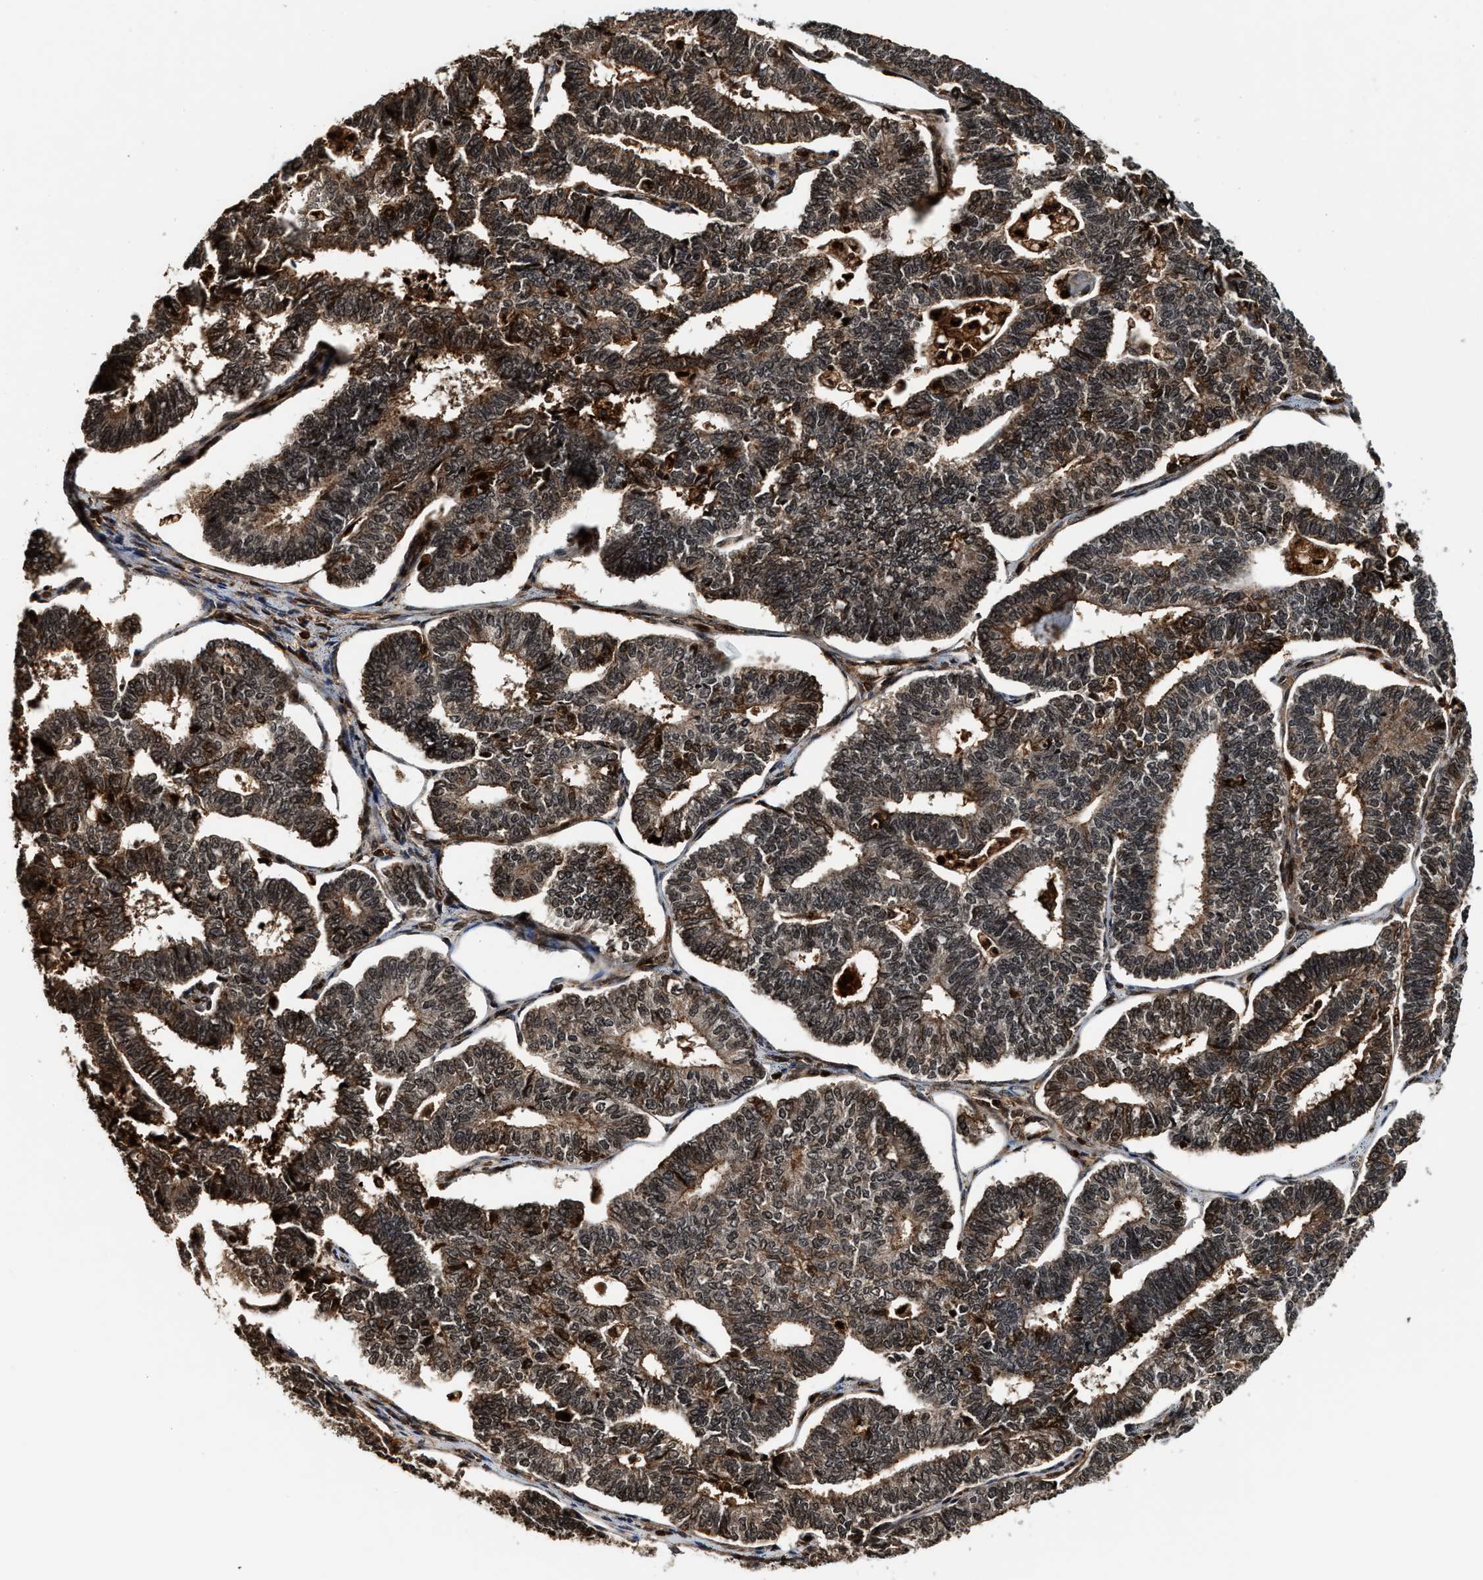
{"staining": {"intensity": "strong", "quantity": ">75%", "location": "cytoplasmic/membranous,nuclear"}, "tissue": "endometrial cancer", "cell_type": "Tumor cells", "image_type": "cancer", "snomed": [{"axis": "morphology", "description": "Adenocarcinoma, NOS"}, {"axis": "topography", "description": "Endometrium"}], "caption": "A photomicrograph of human adenocarcinoma (endometrial) stained for a protein shows strong cytoplasmic/membranous and nuclear brown staining in tumor cells. (brown staining indicates protein expression, while blue staining denotes nuclei).", "gene": "MDM2", "patient": {"sex": "female", "age": 70}}